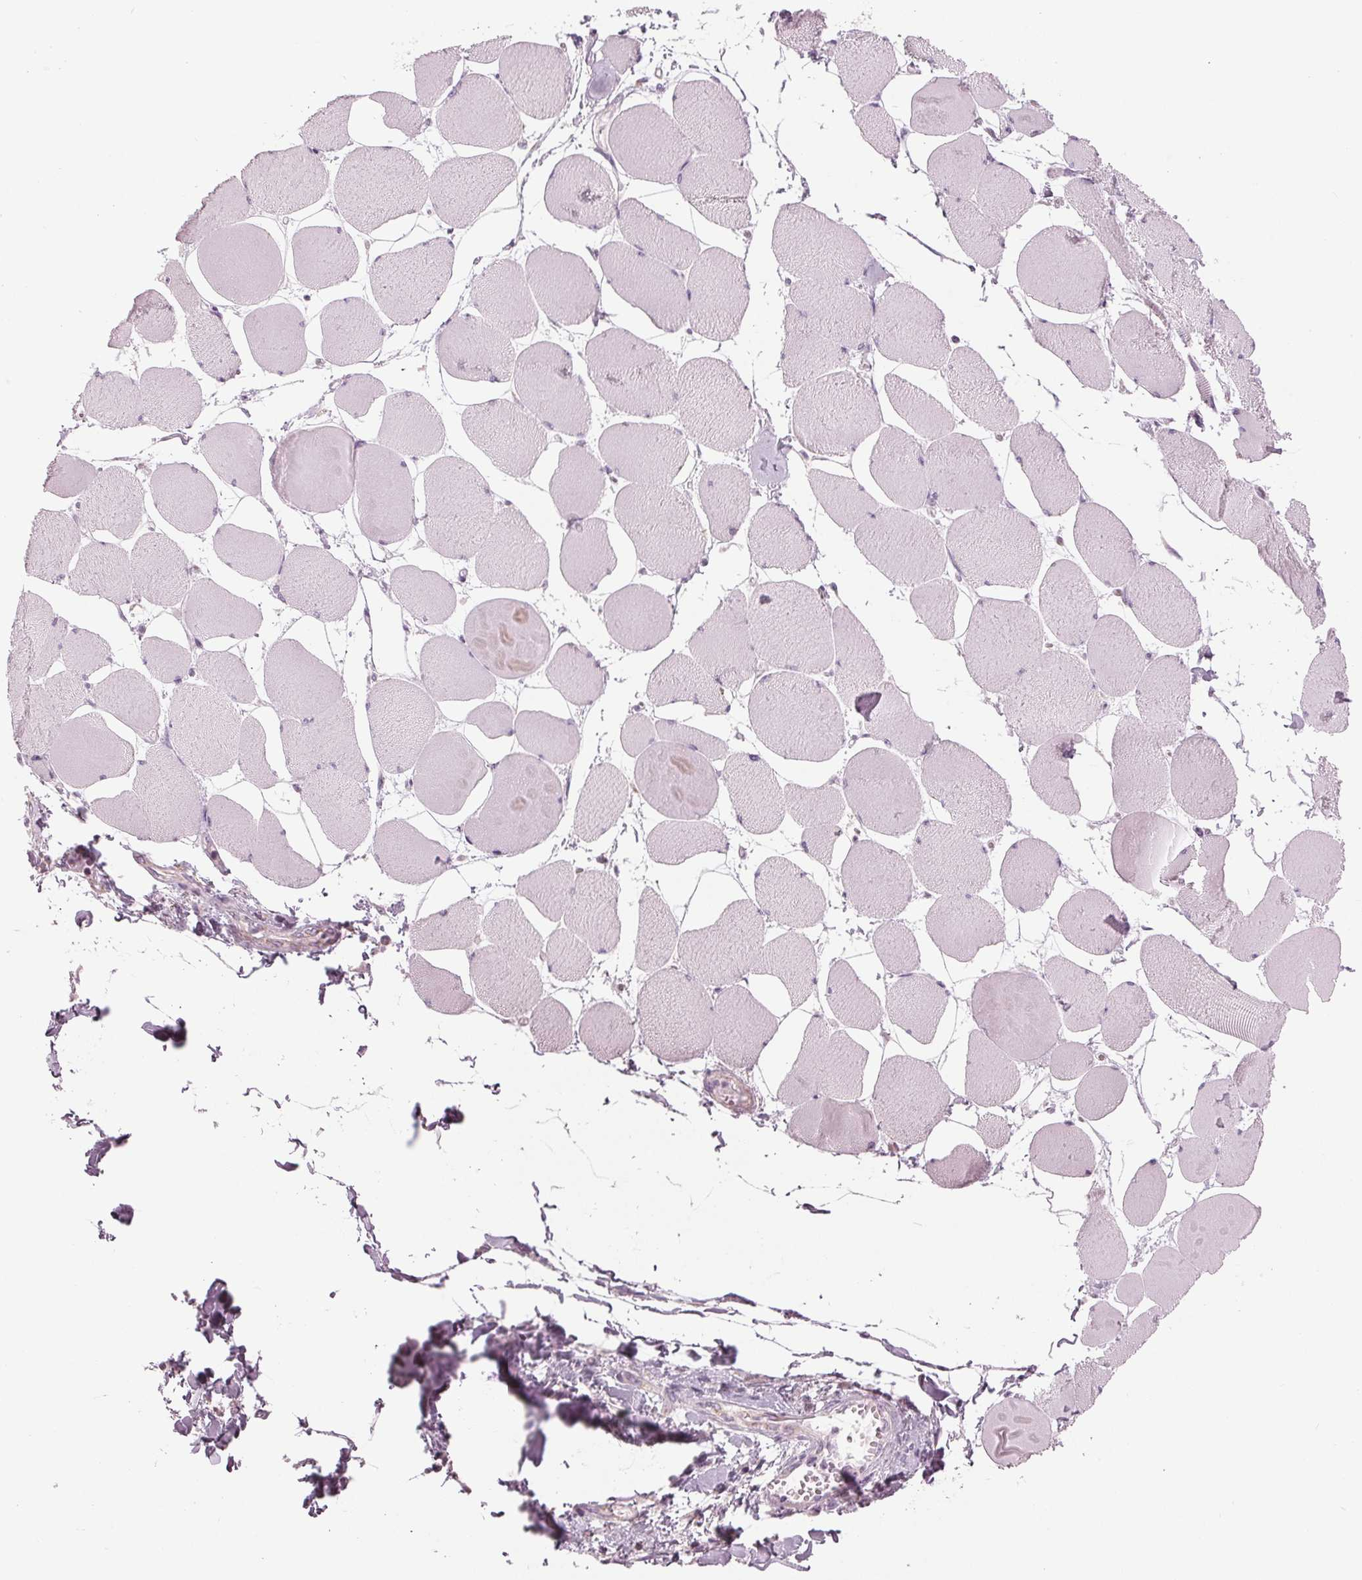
{"staining": {"intensity": "negative", "quantity": "none", "location": "none"}, "tissue": "skeletal muscle", "cell_type": "Myocytes", "image_type": "normal", "snomed": [{"axis": "morphology", "description": "Normal tissue, NOS"}, {"axis": "topography", "description": "Skeletal muscle"}], "caption": "Myocytes are negative for brown protein staining in benign skeletal muscle. The staining is performed using DAB (3,3'-diaminobenzidine) brown chromogen with nuclei counter-stained in using hematoxylin.", "gene": "SAMD4A", "patient": {"sex": "female", "age": 75}}